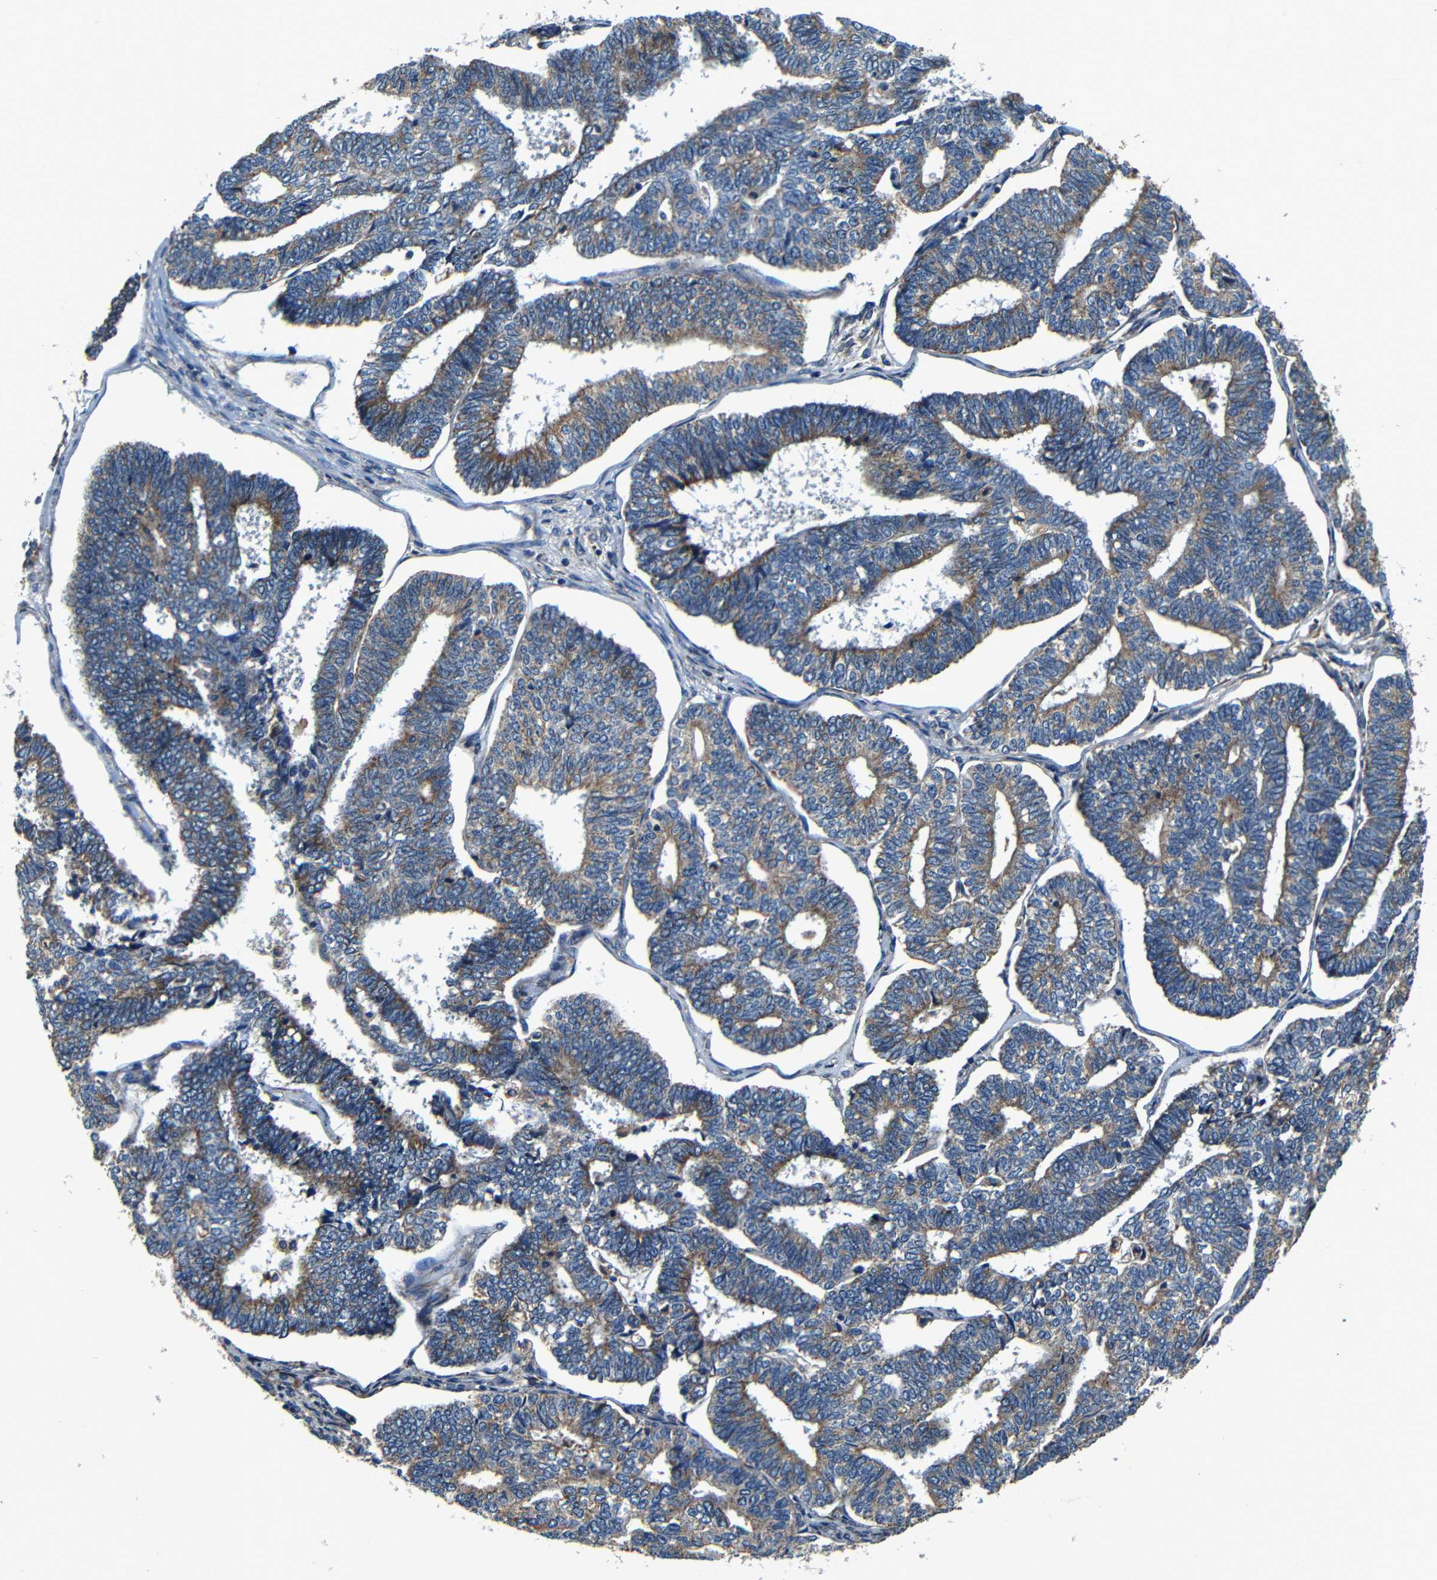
{"staining": {"intensity": "moderate", "quantity": ">75%", "location": "cytoplasmic/membranous"}, "tissue": "endometrial cancer", "cell_type": "Tumor cells", "image_type": "cancer", "snomed": [{"axis": "morphology", "description": "Adenocarcinoma, NOS"}, {"axis": "topography", "description": "Endometrium"}], "caption": "Human endometrial cancer stained with a protein marker exhibits moderate staining in tumor cells.", "gene": "MTX1", "patient": {"sex": "female", "age": 70}}